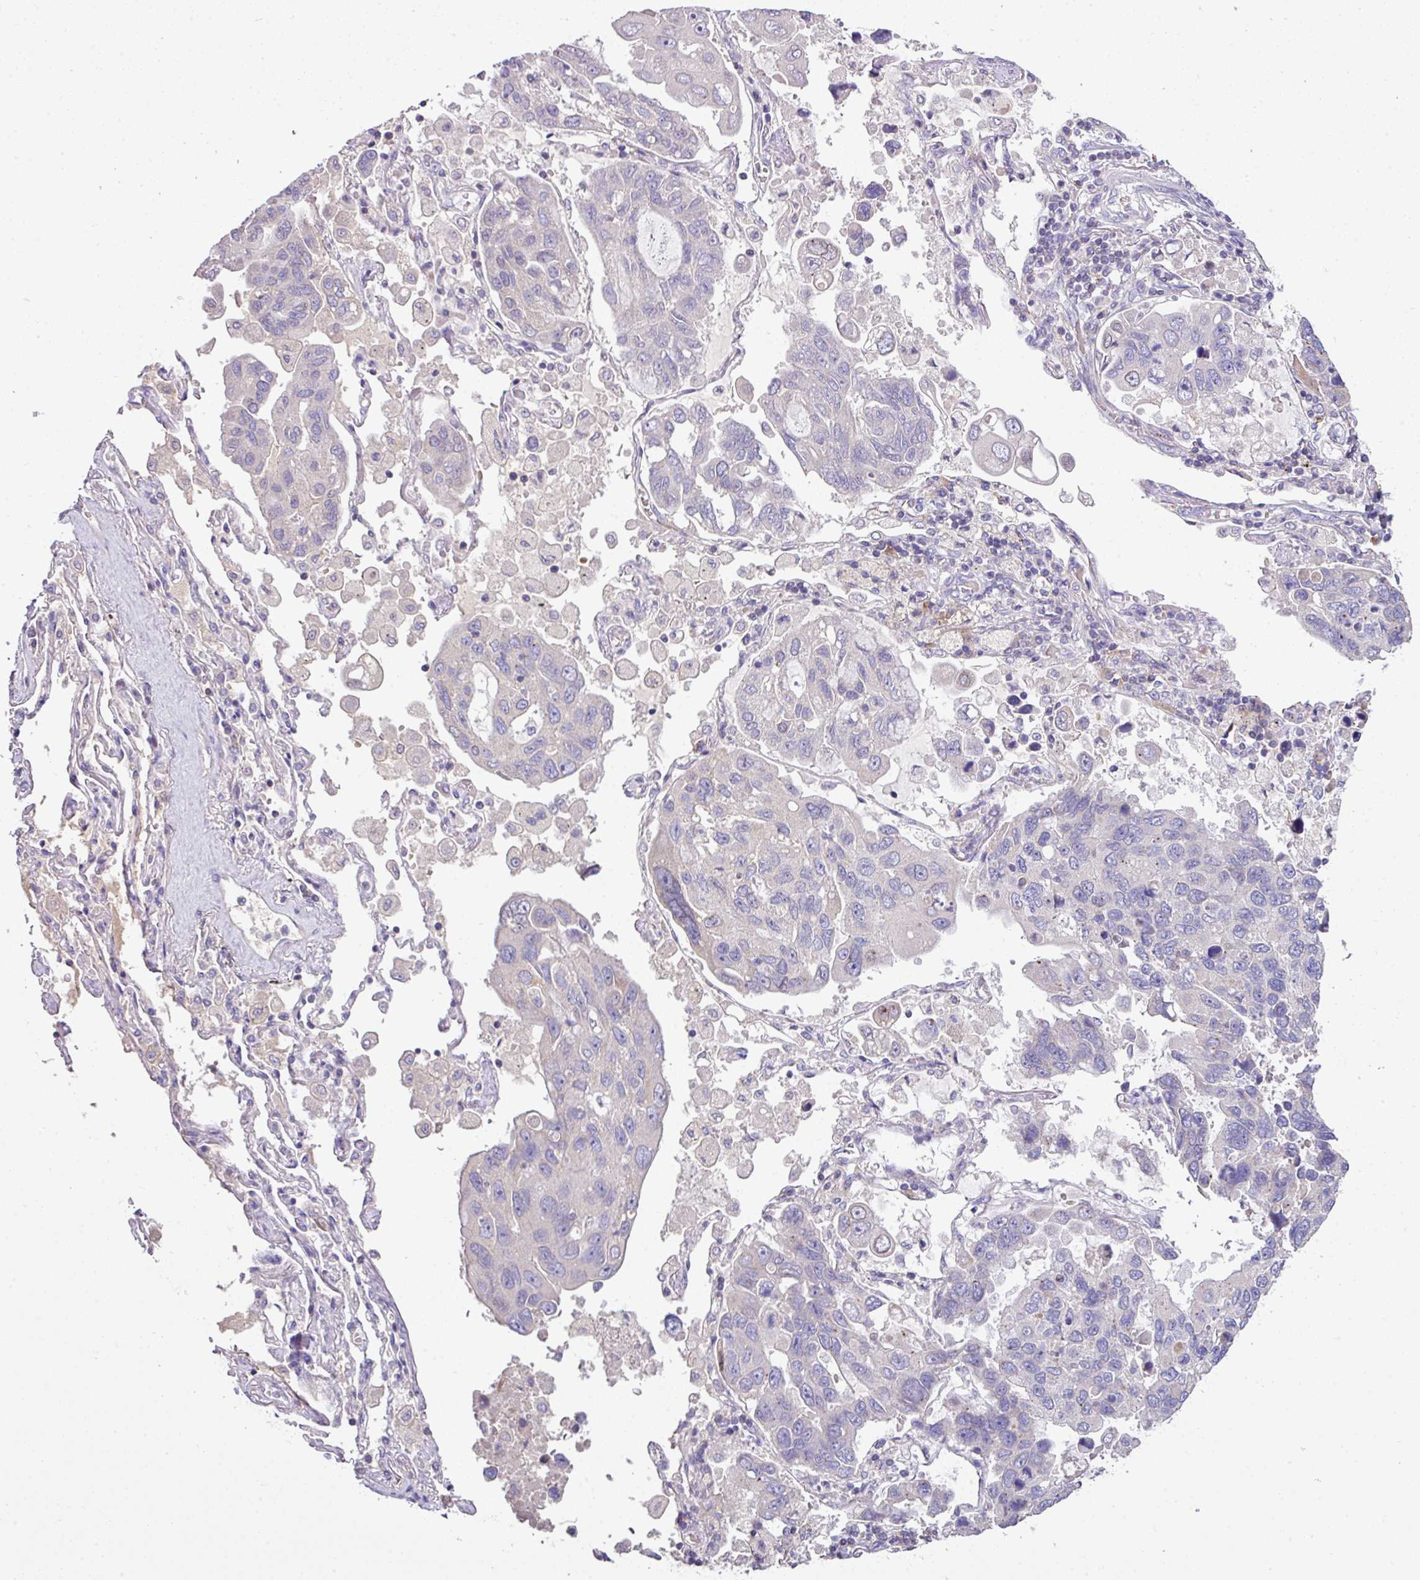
{"staining": {"intensity": "negative", "quantity": "none", "location": "none"}, "tissue": "lung cancer", "cell_type": "Tumor cells", "image_type": "cancer", "snomed": [{"axis": "morphology", "description": "Adenocarcinoma, NOS"}, {"axis": "topography", "description": "Lung"}], "caption": "Tumor cells are negative for protein expression in human lung cancer.", "gene": "SLAMF6", "patient": {"sex": "male", "age": 64}}